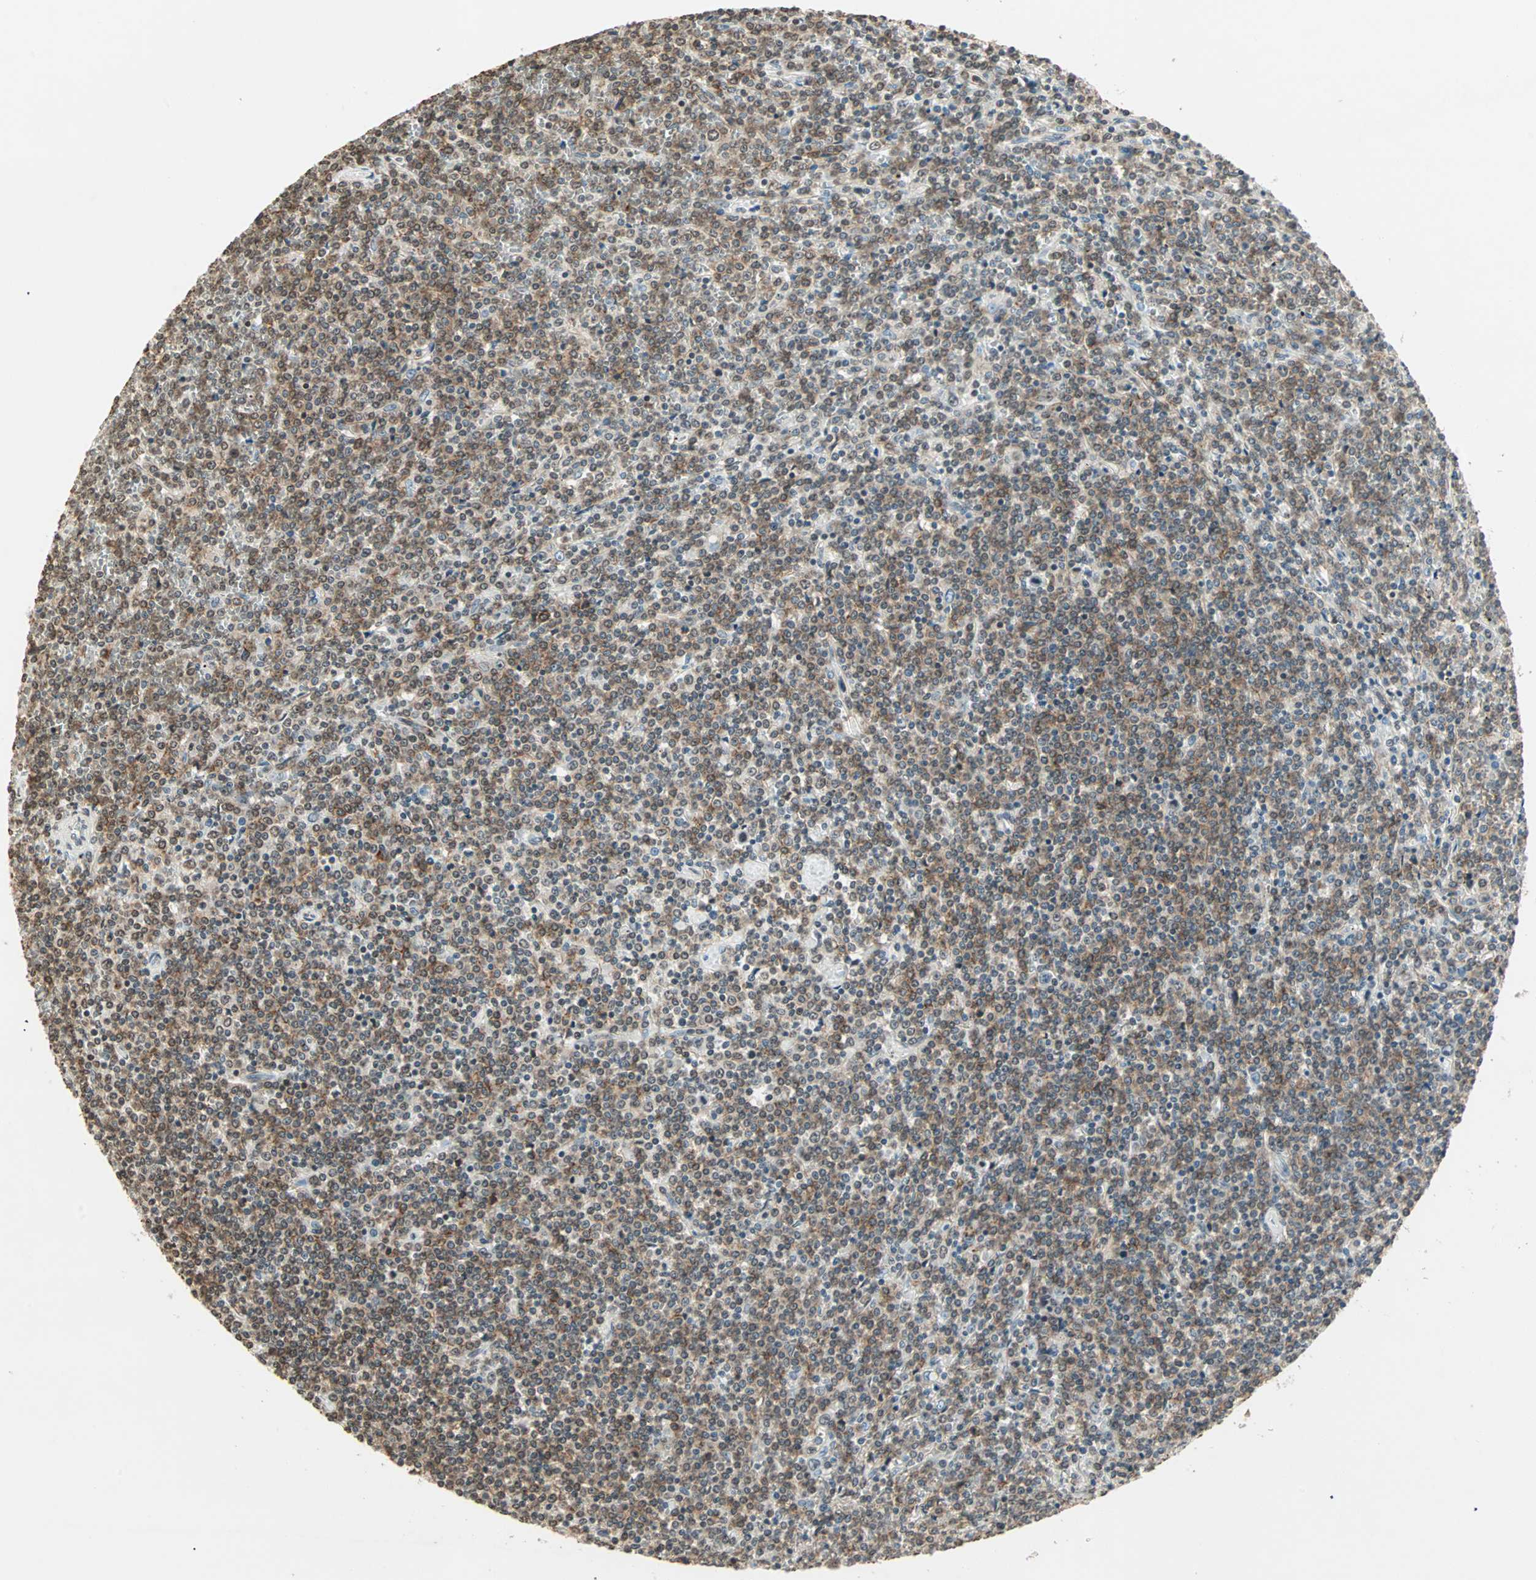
{"staining": {"intensity": "moderate", "quantity": ">75%", "location": "cytoplasmic/membranous,nuclear"}, "tissue": "lymphoma", "cell_type": "Tumor cells", "image_type": "cancer", "snomed": [{"axis": "morphology", "description": "Malignant lymphoma, non-Hodgkin's type, Low grade"}, {"axis": "topography", "description": "Spleen"}], "caption": "Immunohistochemical staining of lymphoma reveals medium levels of moderate cytoplasmic/membranous and nuclear expression in approximately >75% of tumor cells.", "gene": "PRELID1", "patient": {"sex": "female", "age": 19}}